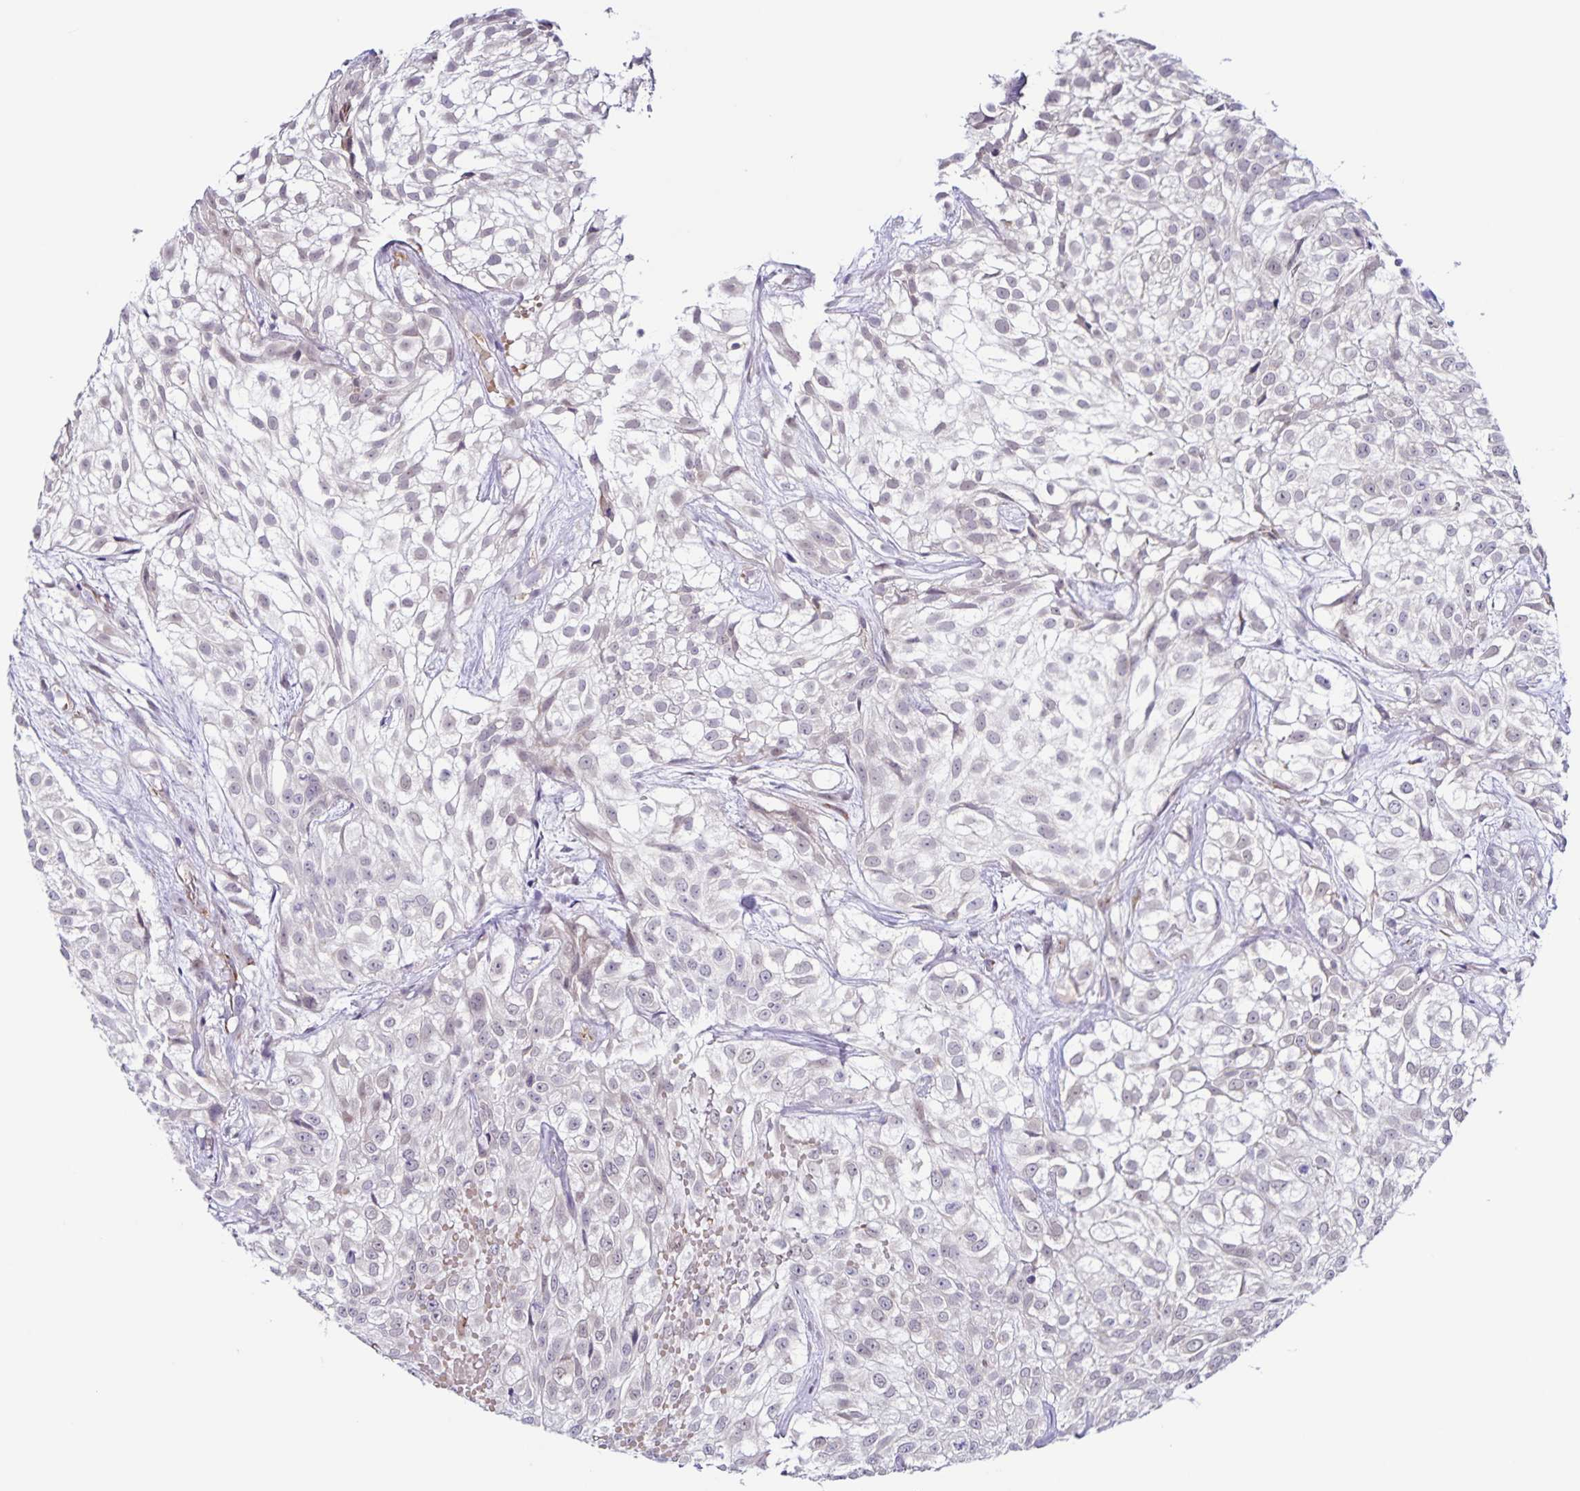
{"staining": {"intensity": "negative", "quantity": "none", "location": "none"}, "tissue": "urothelial cancer", "cell_type": "Tumor cells", "image_type": "cancer", "snomed": [{"axis": "morphology", "description": "Urothelial carcinoma, High grade"}, {"axis": "topography", "description": "Urinary bladder"}], "caption": "DAB immunohistochemical staining of urothelial carcinoma (high-grade) reveals no significant positivity in tumor cells.", "gene": "STPG4", "patient": {"sex": "male", "age": 56}}